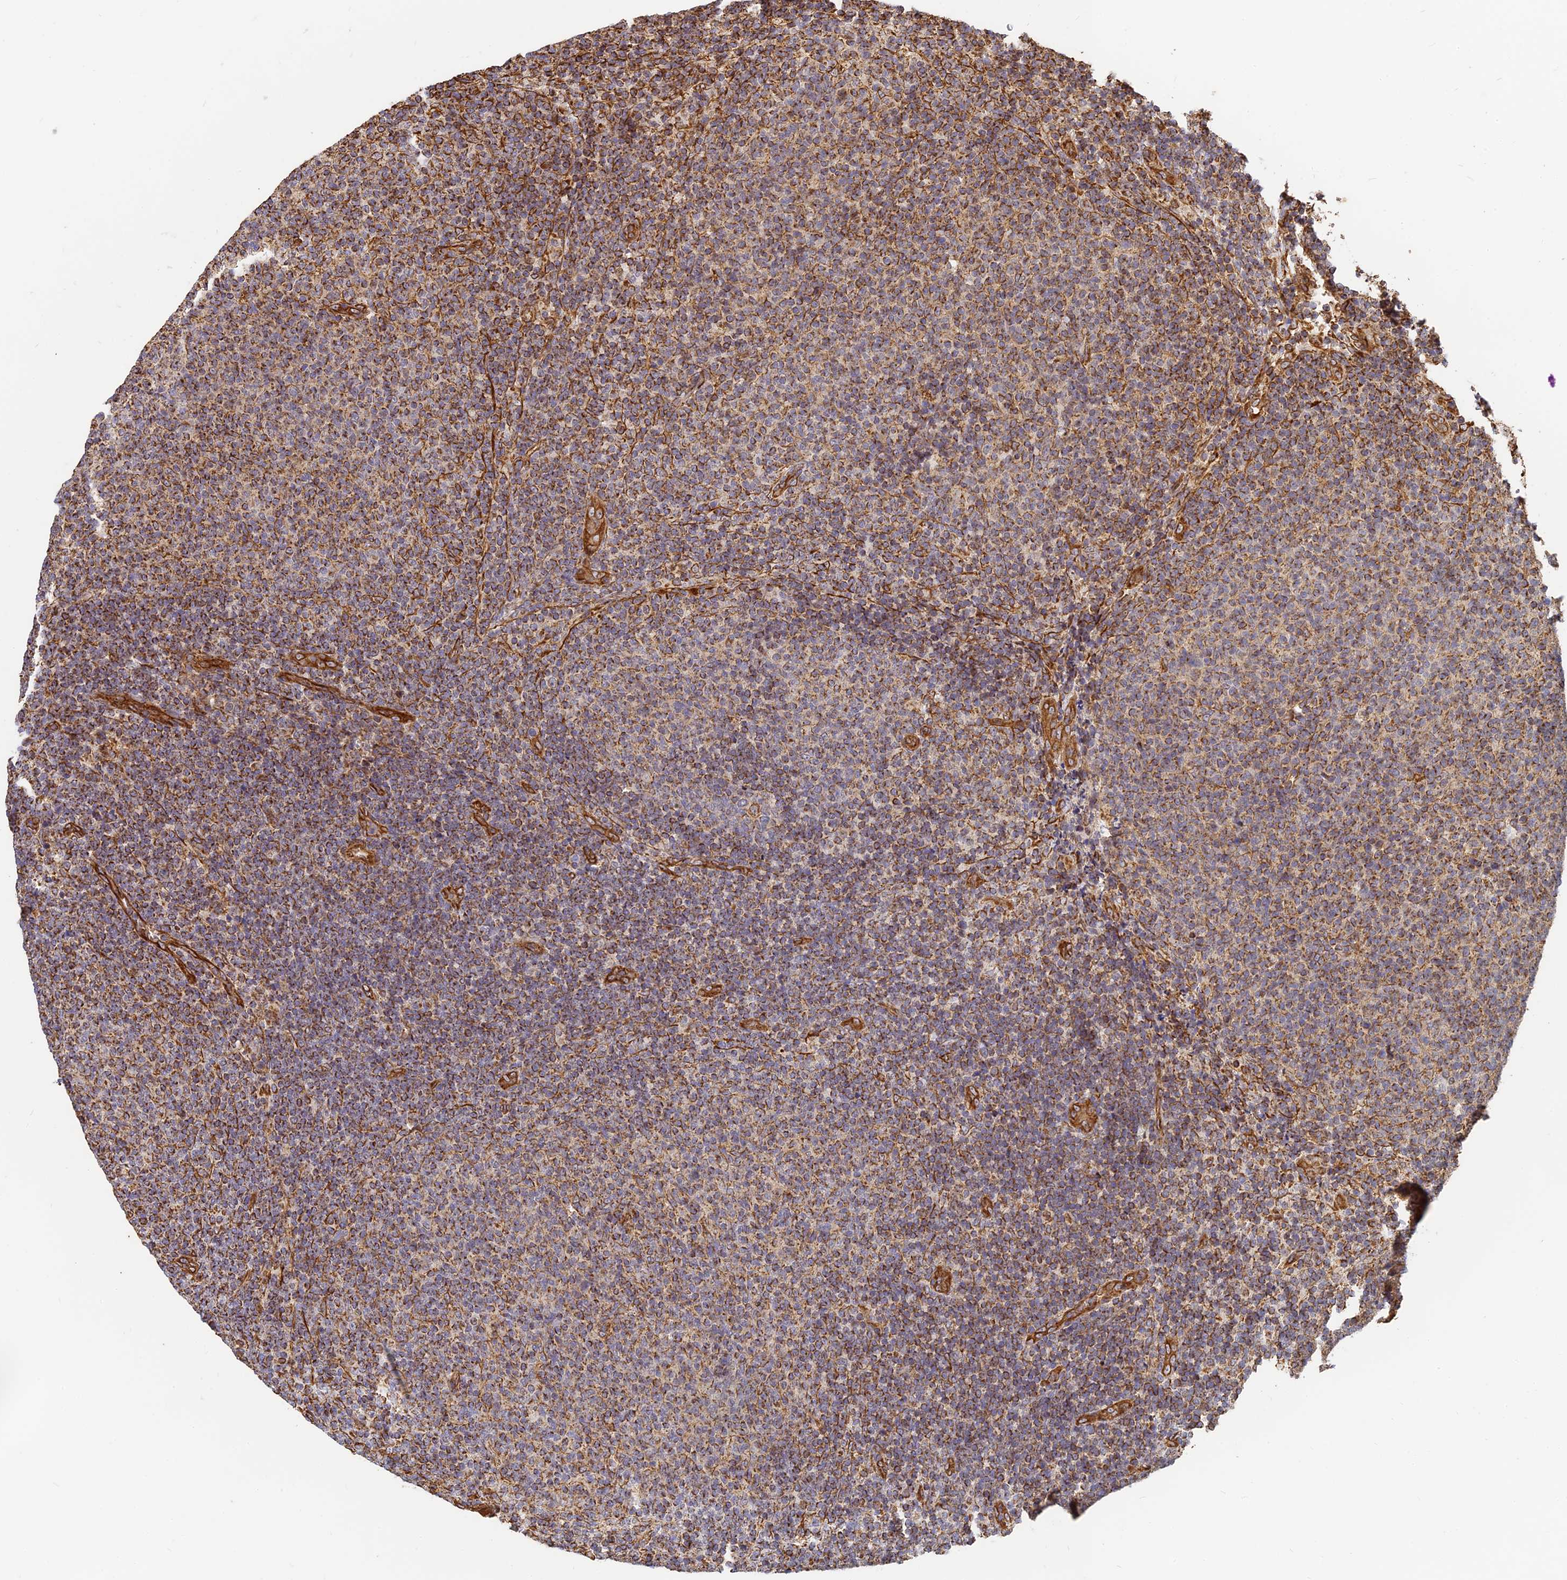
{"staining": {"intensity": "moderate", "quantity": ">75%", "location": "cytoplasmic/membranous"}, "tissue": "lymphoma", "cell_type": "Tumor cells", "image_type": "cancer", "snomed": [{"axis": "morphology", "description": "Malignant lymphoma, non-Hodgkin's type, Low grade"}, {"axis": "topography", "description": "Lymph node"}], "caption": "Immunohistochemistry staining of low-grade malignant lymphoma, non-Hodgkin's type, which displays medium levels of moderate cytoplasmic/membranous positivity in about >75% of tumor cells indicating moderate cytoplasmic/membranous protein expression. The staining was performed using DAB (3,3'-diaminobenzidine) (brown) for protein detection and nuclei were counterstained in hematoxylin (blue).", "gene": "DSTYK", "patient": {"sex": "male", "age": 66}}